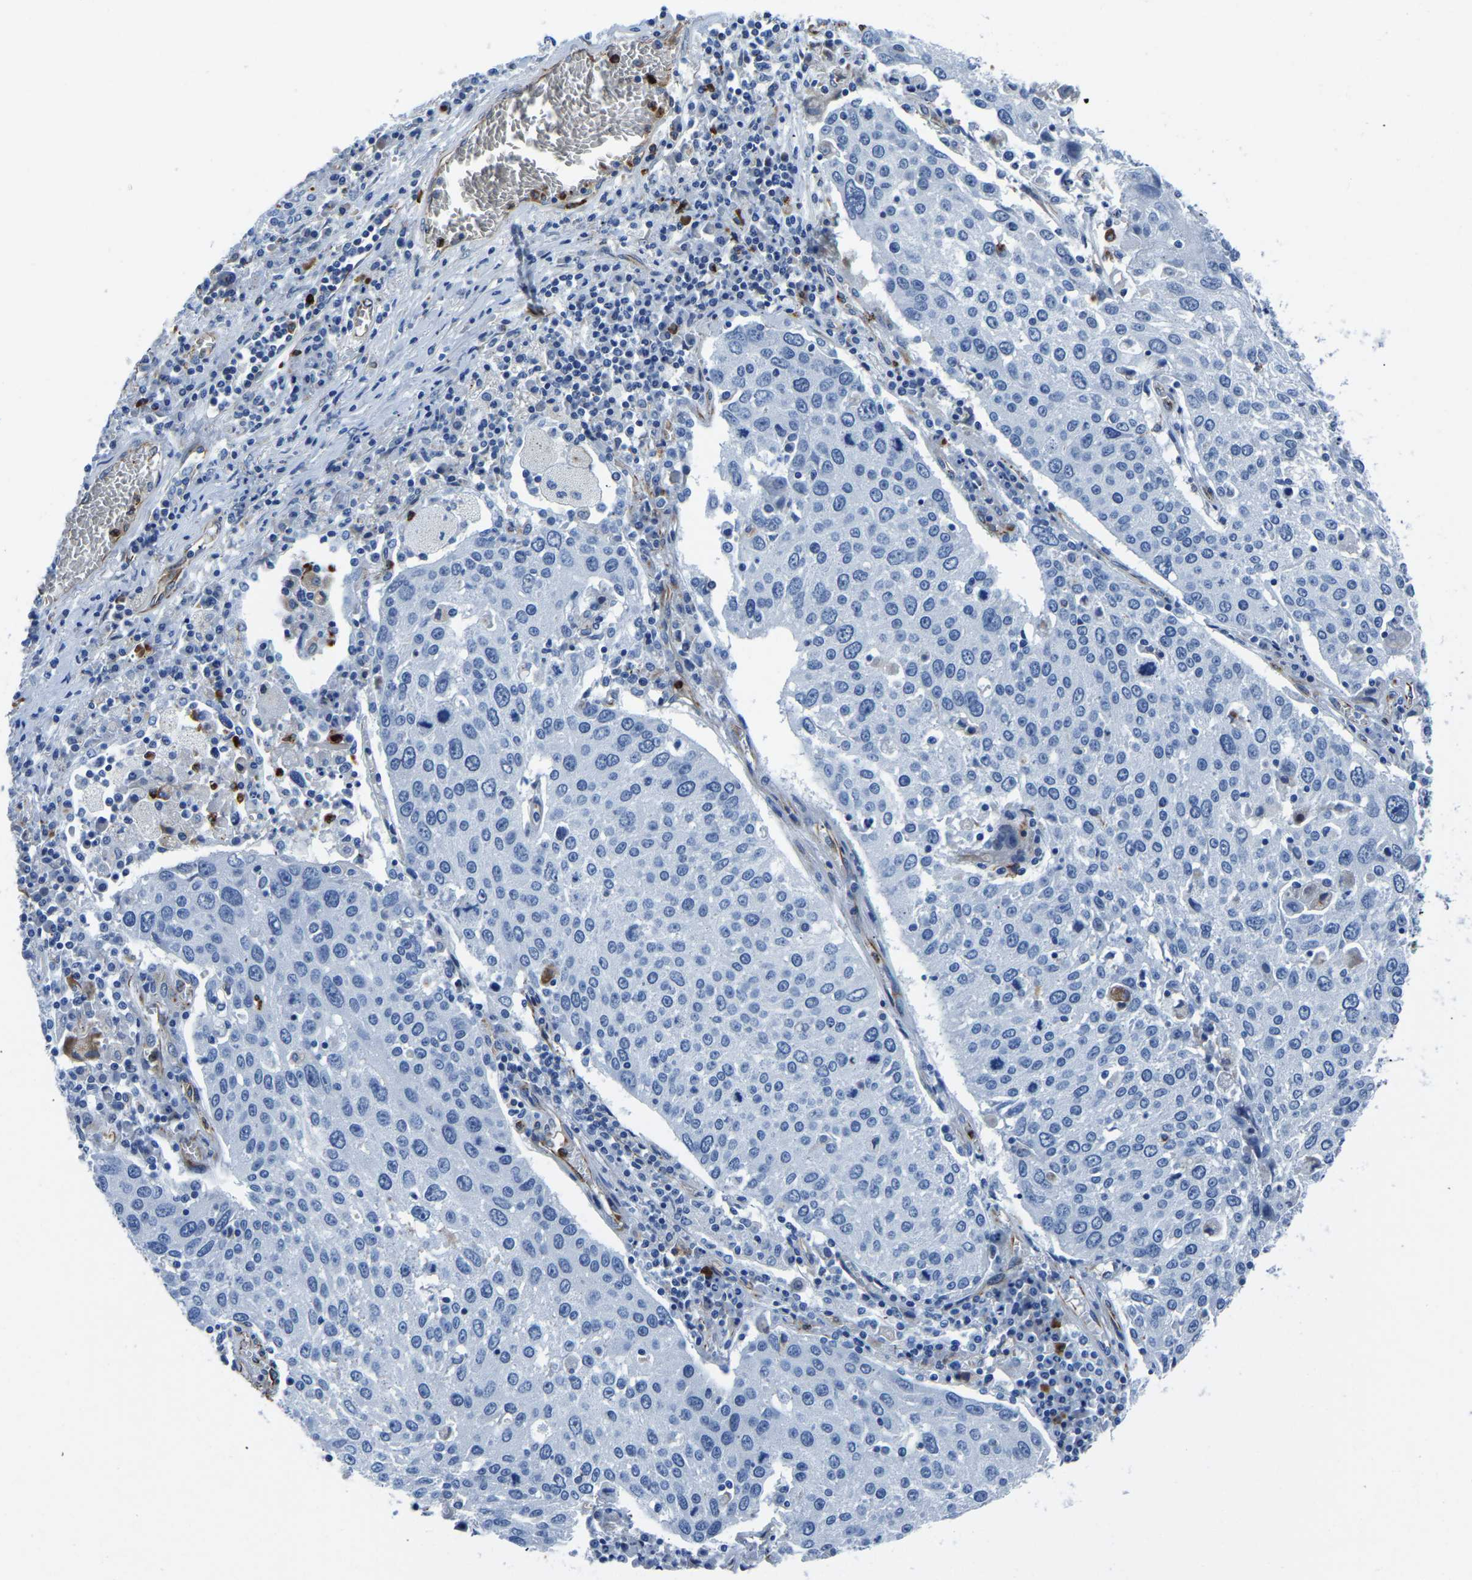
{"staining": {"intensity": "negative", "quantity": "none", "location": "none"}, "tissue": "lung cancer", "cell_type": "Tumor cells", "image_type": "cancer", "snomed": [{"axis": "morphology", "description": "Squamous cell carcinoma, NOS"}, {"axis": "topography", "description": "Lung"}], "caption": "There is no significant expression in tumor cells of lung cancer. The staining is performed using DAB (3,3'-diaminobenzidine) brown chromogen with nuclei counter-stained in using hematoxylin.", "gene": "MS4A3", "patient": {"sex": "male", "age": 65}}